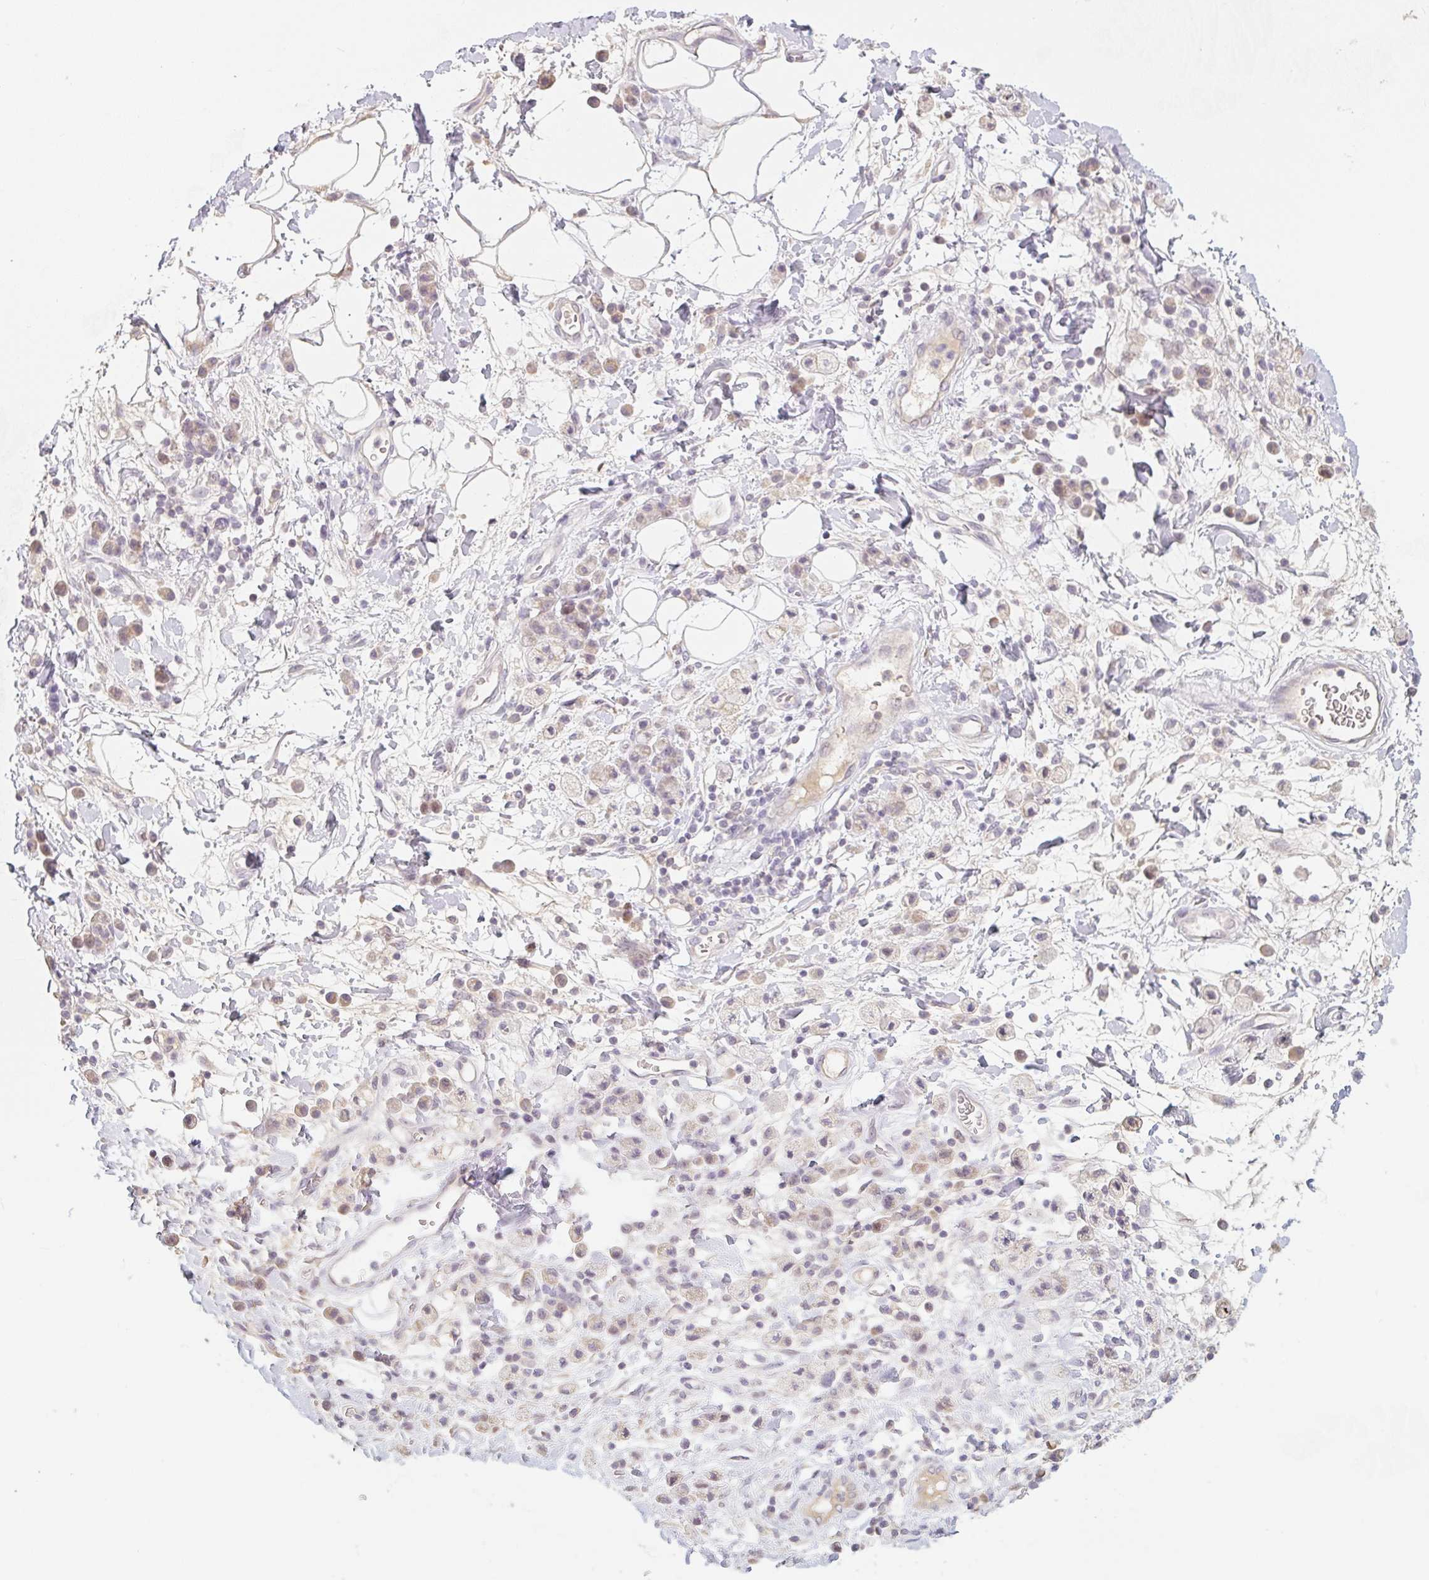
{"staining": {"intensity": "weak", "quantity": "25%-75%", "location": "cytoplasmic/membranous,nuclear"}, "tissue": "stomach cancer", "cell_type": "Tumor cells", "image_type": "cancer", "snomed": [{"axis": "morphology", "description": "Adenocarcinoma, NOS"}, {"axis": "topography", "description": "Stomach"}], "caption": "A histopathology image showing weak cytoplasmic/membranous and nuclear positivity in about 25%-75% of tumor cells in stomach adenocarcinoma, as visualized by brown immunohistochemical staining.", "gene": "MIA2", "patient": {"sex": "male", "age": 77}}